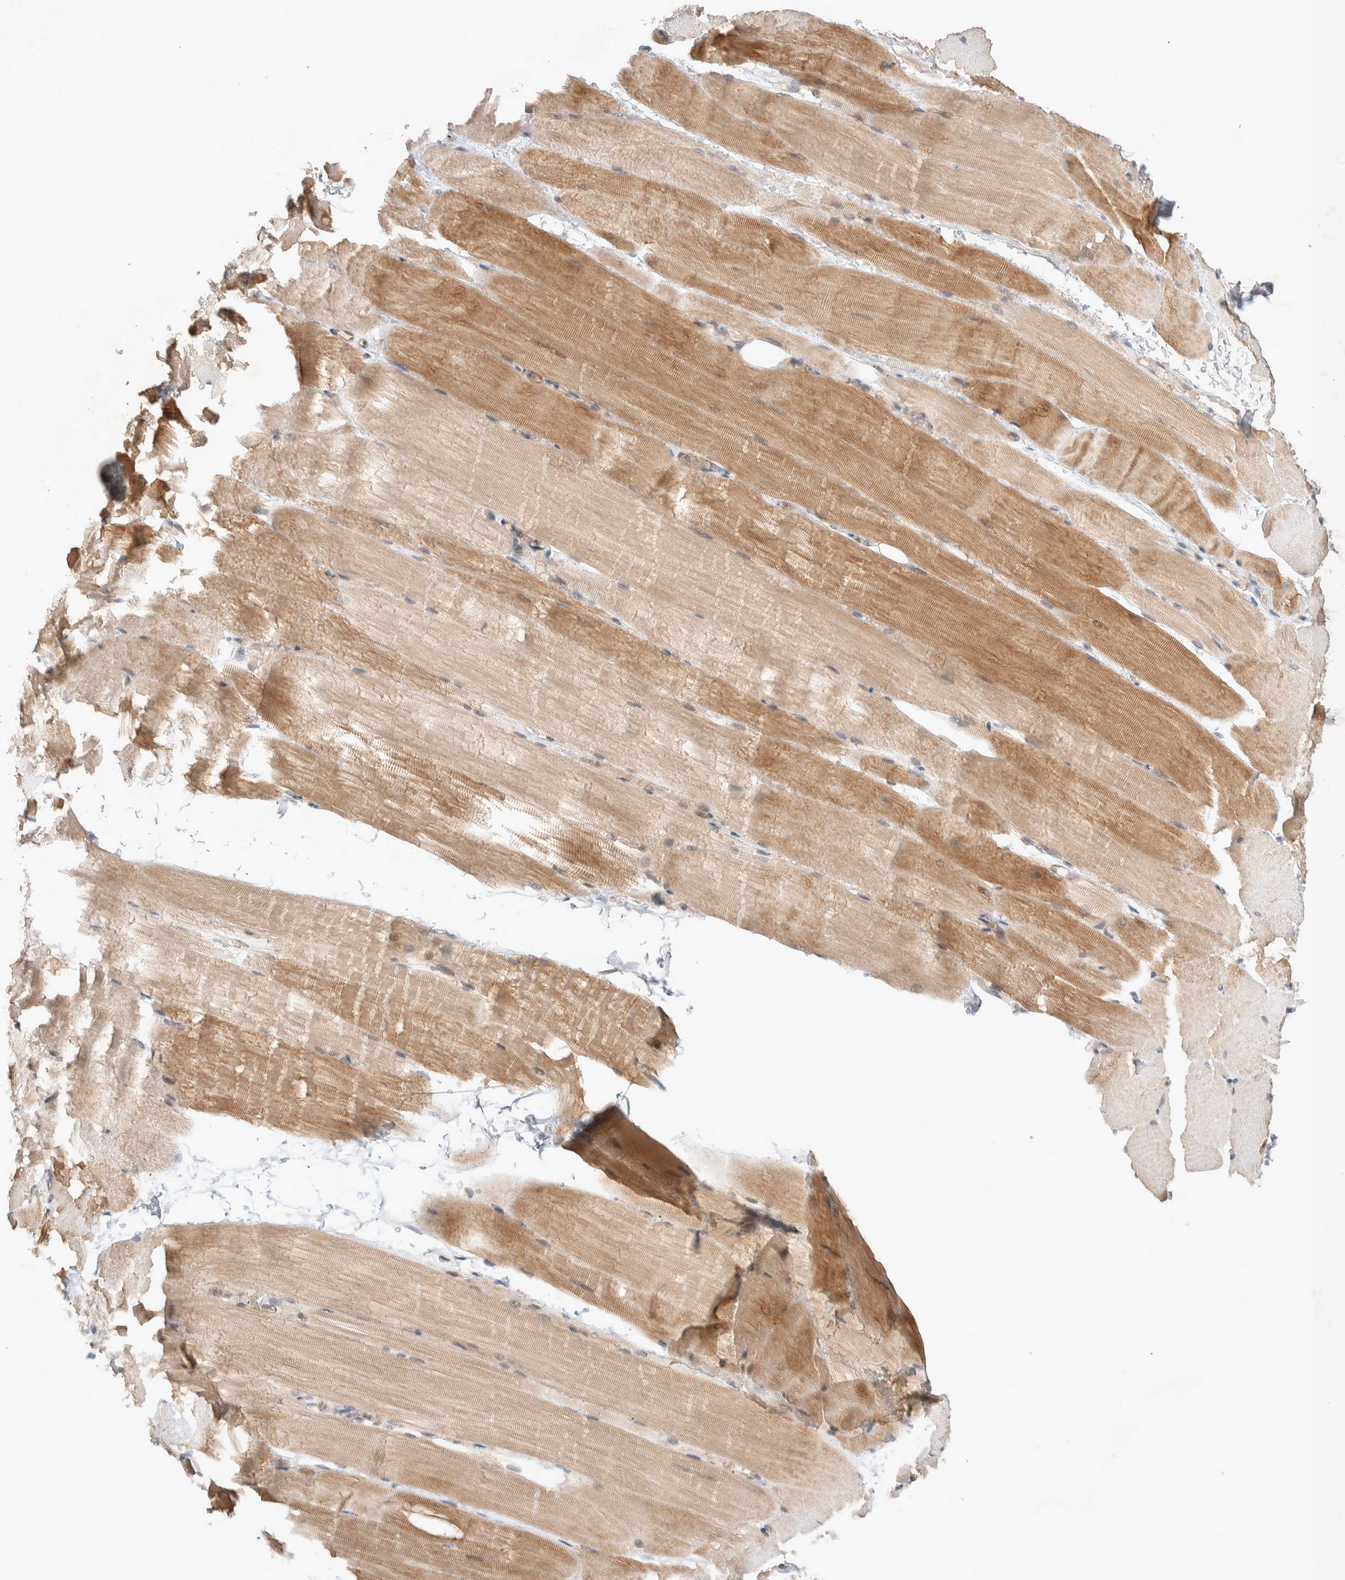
{"staining": {"intensity": "moderate", "quantity": ">75%", "location": "cytoplasmic/membranous"}, "tissue": "skeletal muscle", "cell_type": "Myocytes", "image_type": "normal", "snomed": [{"axis": "morphology", "description": "Normal tissue, NOS"}, {"axis": "topography", "description": "Skeletal muscle"}, {"axis": "topography", "description": "Parathyroid gland"}], "caption": "Brown immunohistochemical staining in benign skeletal muscle demonstrates moderate cytoplasmic/membranous staining in approximately >75% of myocytes. (DAB = brown stain, brightfield microscopy at high magnification).", "gene": "ZNF704", "patient": {"sex": "female", "age": 37}}